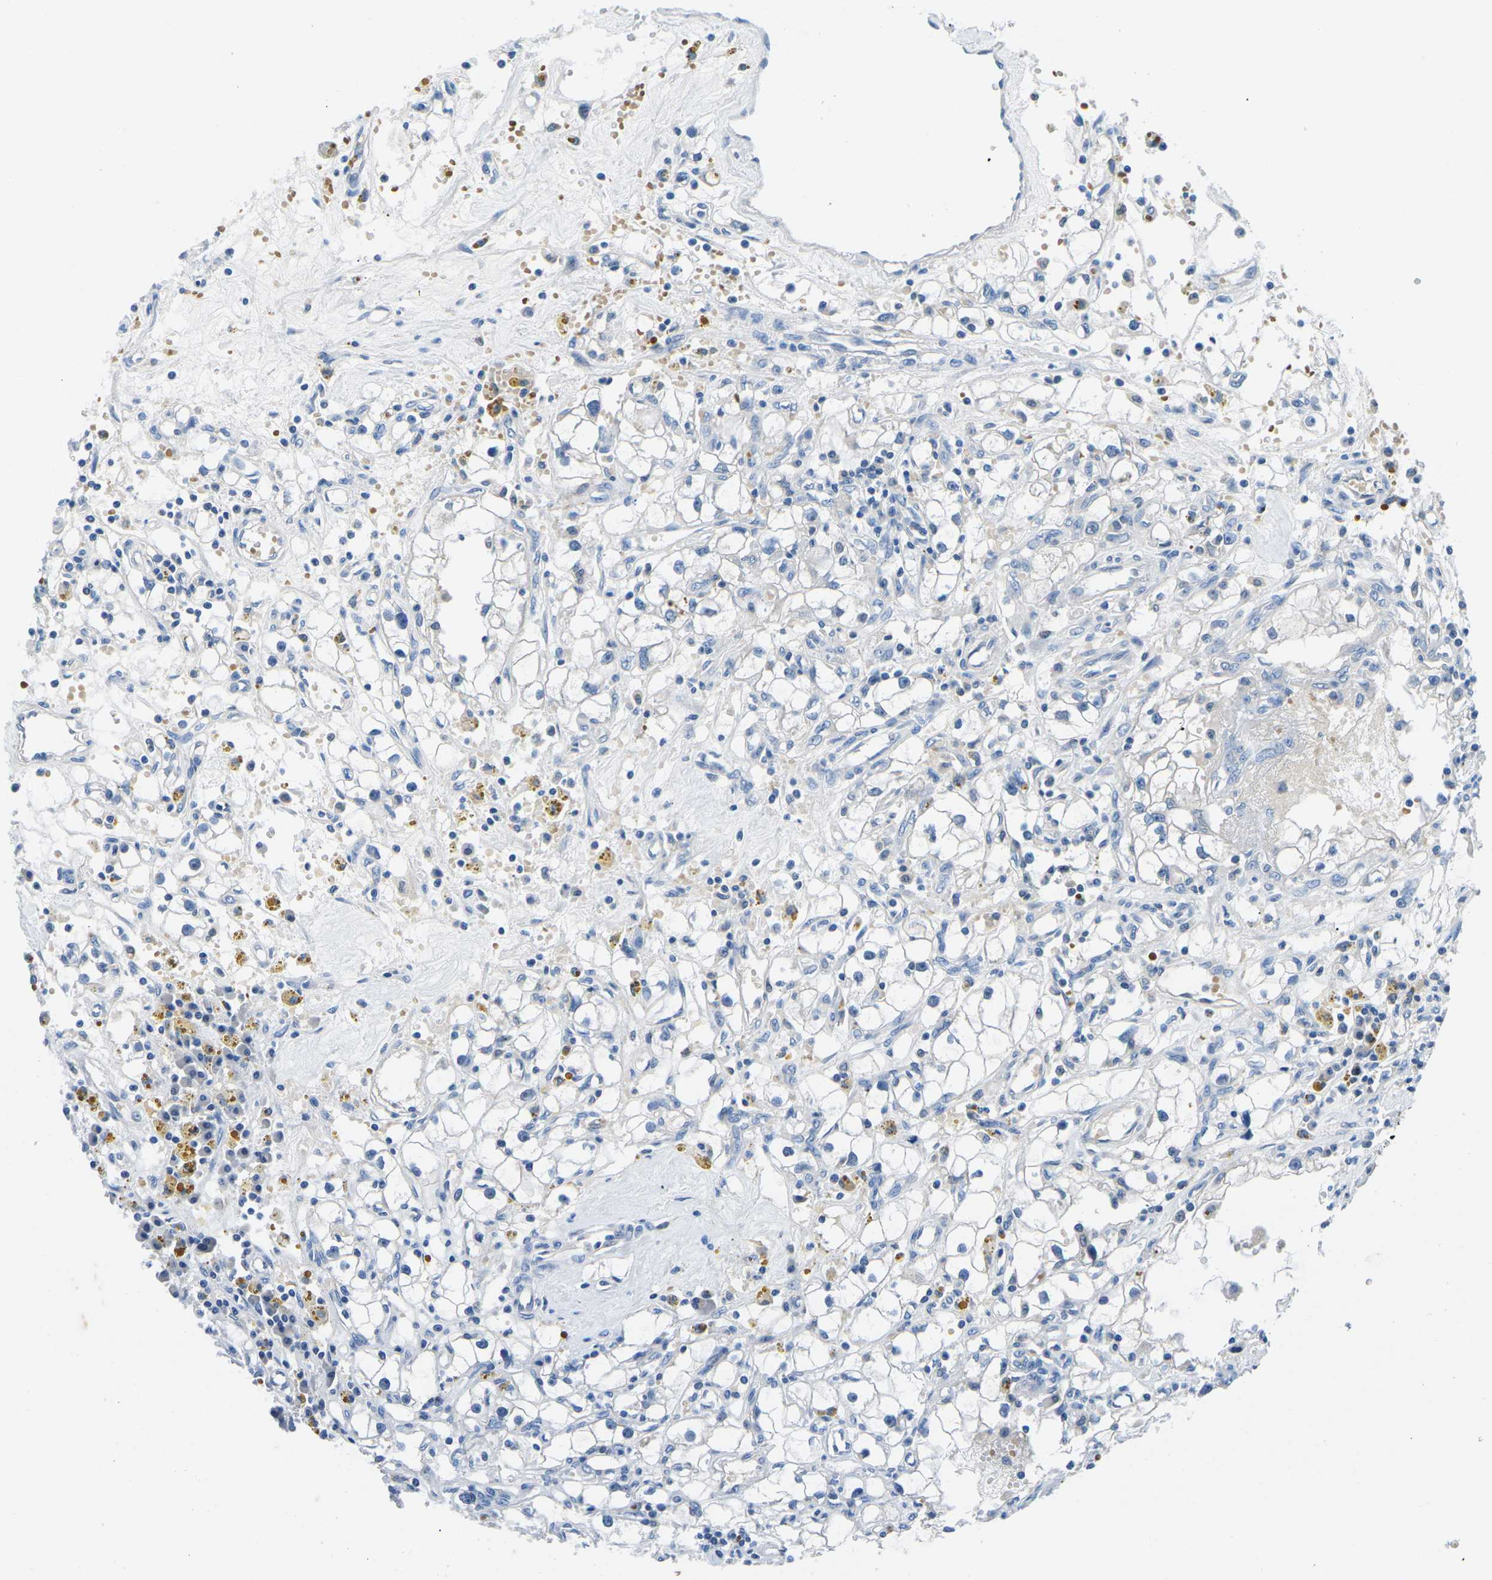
{"staining": {"intensity": "negative", "quantity": "none", "location": "none"}, "tissue": "renal cancer", "cell_type": "Tumor cells", "image_type": "cancer", "snomed": [{"axis": "morphology", "description": "Adenocarcinoma, NOS"}, {"axis": "topography", "description": "Kidney"}], "caption": "The image displays no staining of tumor cells in renal adenocarcinoma.", "gene": "TM6SF1", "patient": {"sex": "male", "age": 56}}